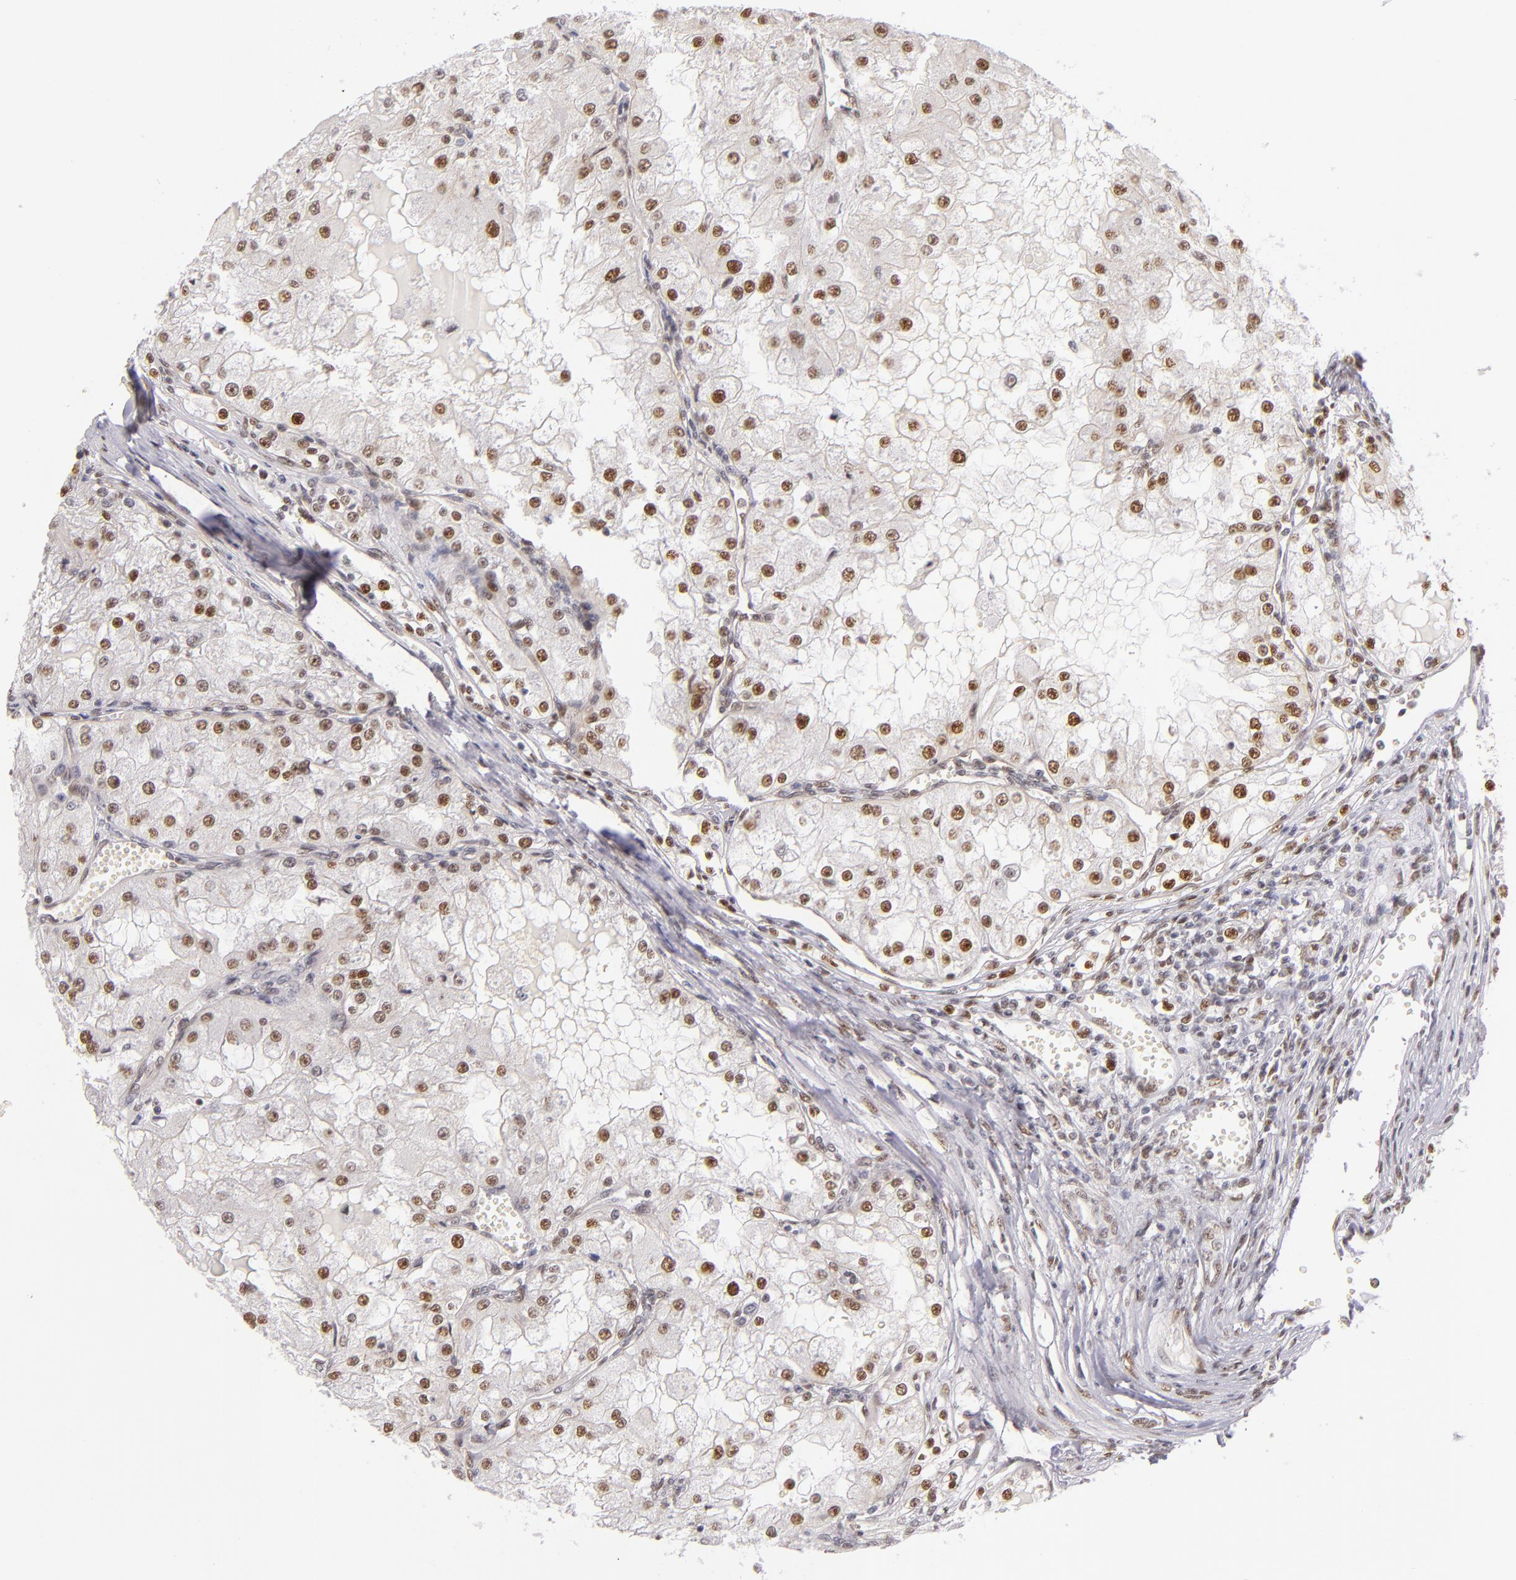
{"staining": {"intensity": "moderate", "quantity": ">75%", "location": "nuclear"}, "tissue": "renal cancer", "cell_type": "Tumor cells", "image_type": "cancer", "snomed": [{"axis": "morphology", "description": "Adenocarcinoma, NOS"}, {"axis": "topography", "description": "Kidney"}], "caption": "The histopathology image shows immunohistochemical staining of renal cancer. There is moderate nuclear positivity is present in about >75% of tumor cells.", "gene": "NCOR2", "patient": {"sex": "female", "age": 74}}